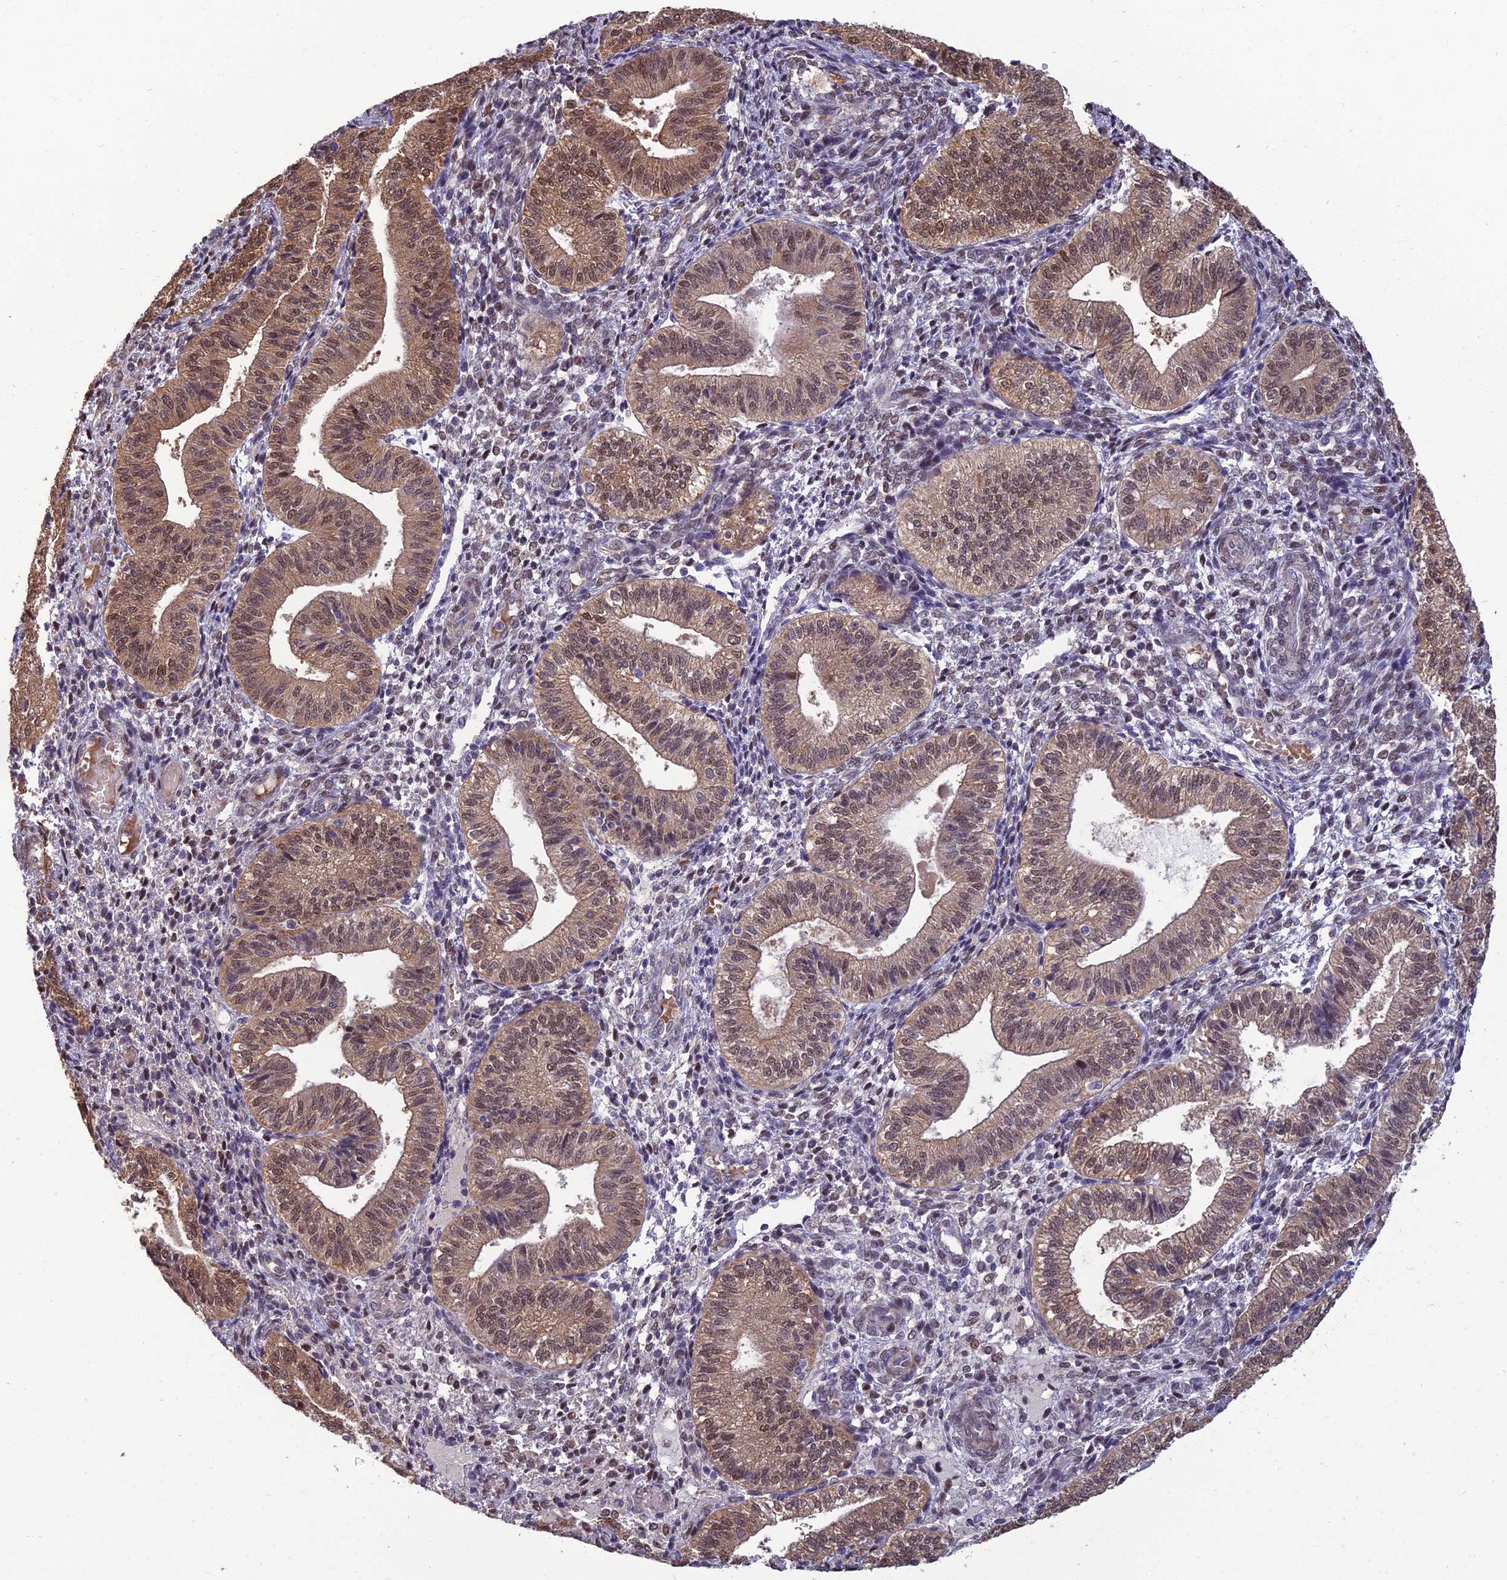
{"staining": {"intensity": "moderate", "quantity": "25%-75%", "location": "nuclear"}, "tissue": "endometrium", "cell_type": "Cells in endometrial stroma", "image_type": "normal", "snomed": [{"axis": "morphology", "description": "Normal tissue, NOS"}, {"axis": "topography", "description": "Endometrium"}], "caption": "A medium amount of moderate nuclear positivity is identified in about 25%-75% of cells in endometrial stroma in benign endometrium. (Brightfield microscopy of DAB IHC at high magnification).", "gene": "NR4A3", "patient": {"sex": "female", "age": 34}}